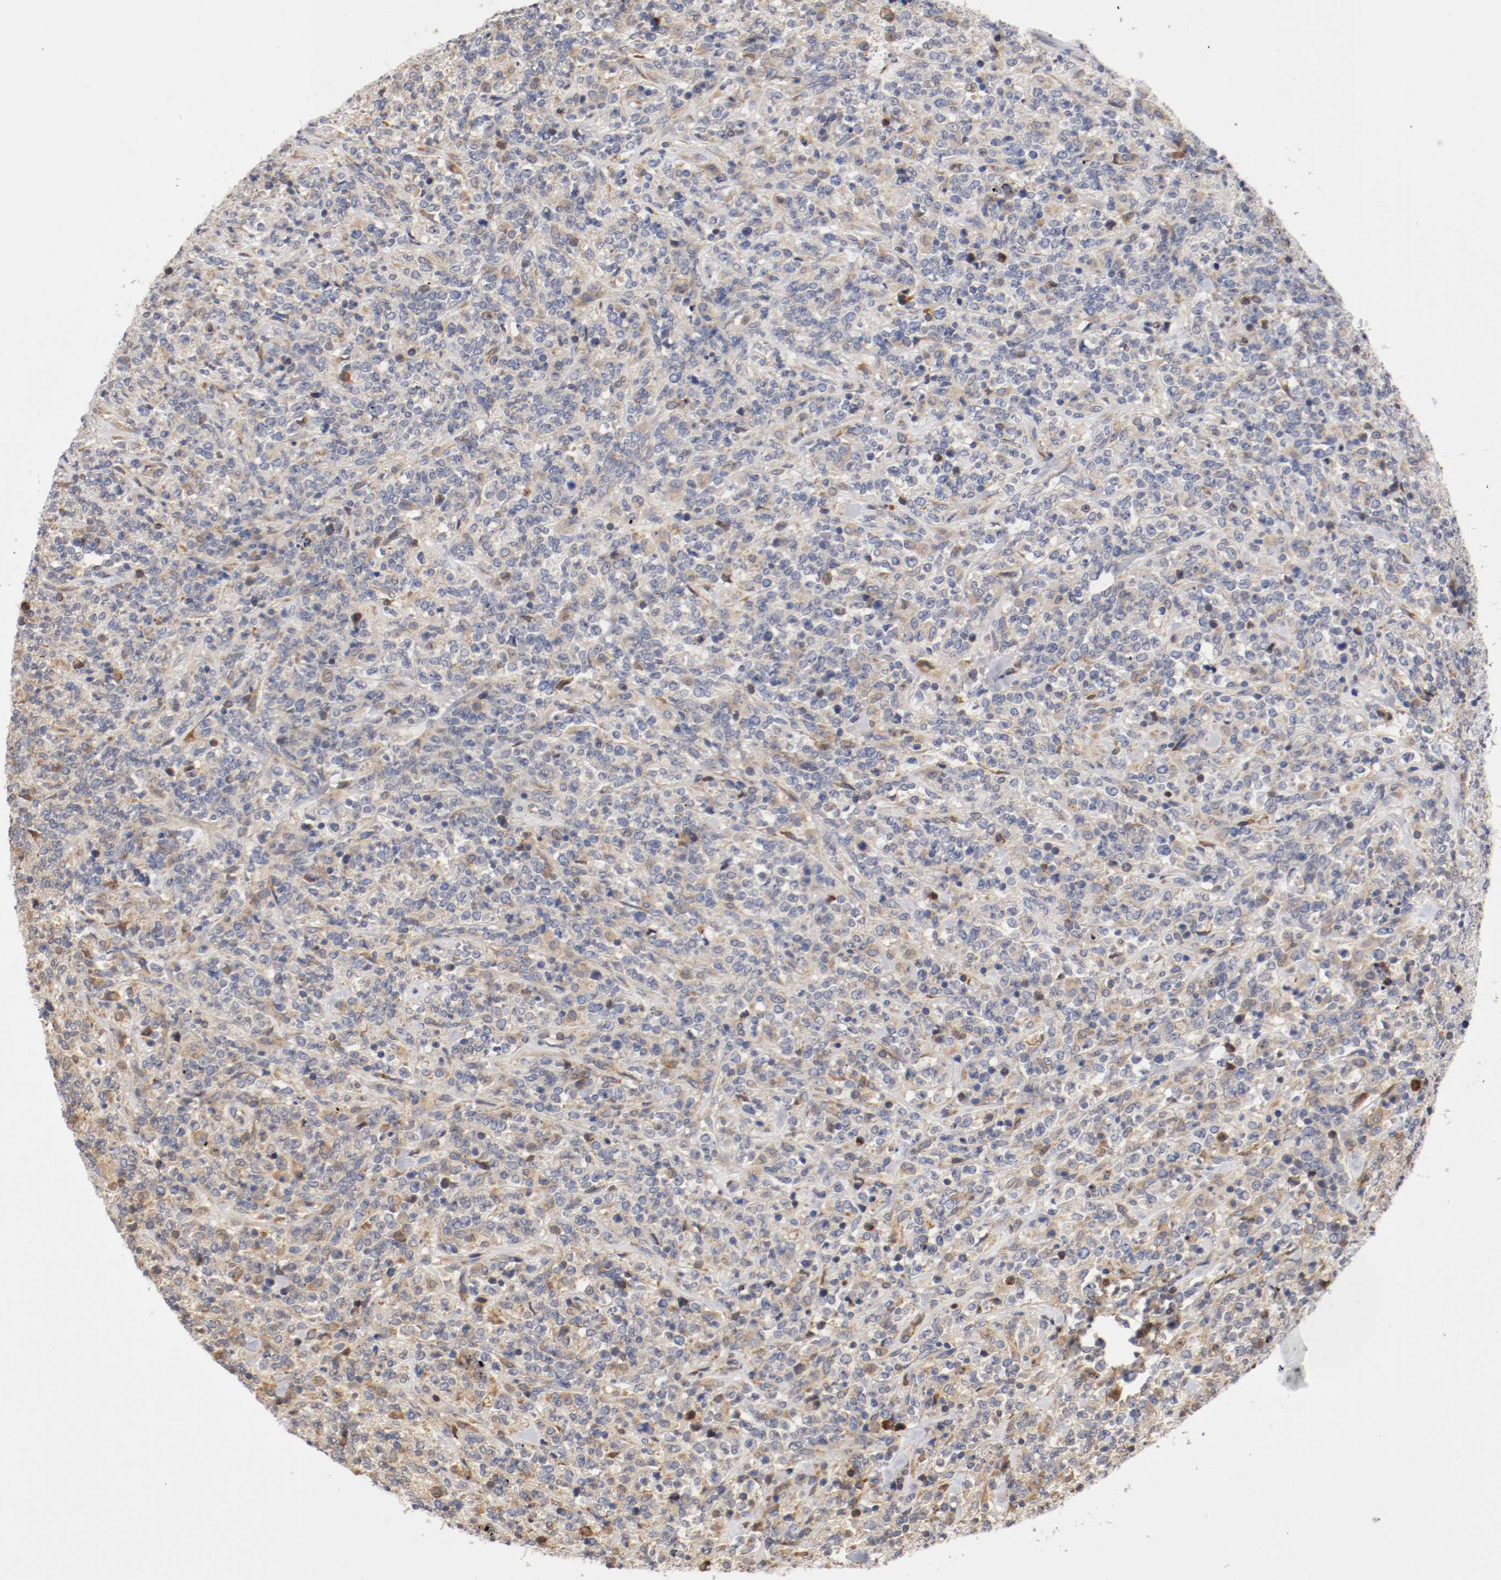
{"staining": {"intensity": "negative", "quantity": "none", "location": "none"}, "tissue": "lymphoma", "cell_type": "Tumor cells", "image_type": "cancer", "snomed": [{"axis": "morphology", "description": "Malignant lymphoma, non-Hodgkin's type, High grade"}, {"axis": "topography", "description": "Soft tissue"}], "caption": "IHC micrograph of neoplastic tissue: high-grade malignant lymphoma, non-Hodgkin's type stained with DAB (3,3'-diaminobenzidine) demonstrates no significant protein expression in tumor cells.", "gene": "TNFSF13", "patient": {"sex": "male", "age": 18}}